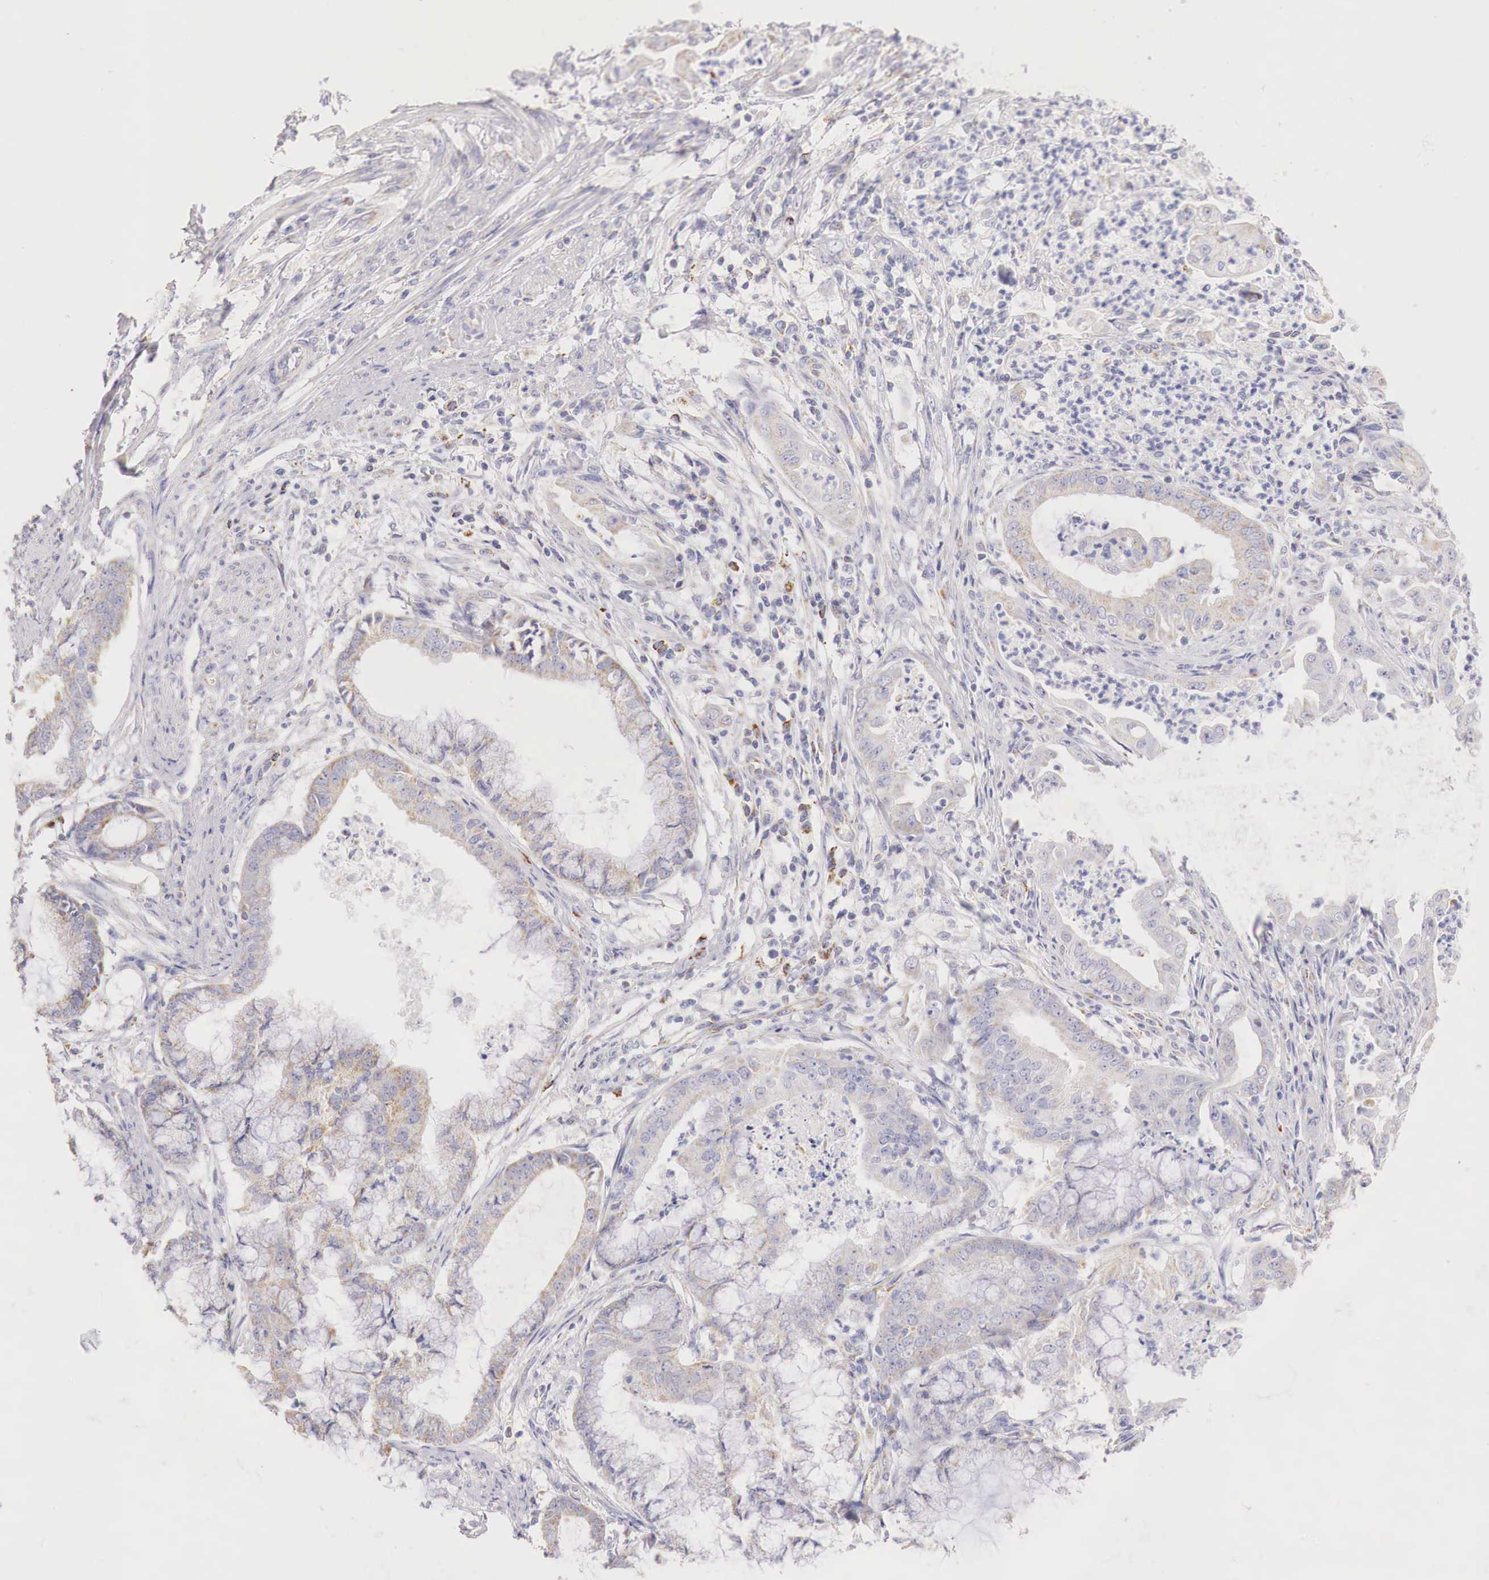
{"staining": {"intensity": "weak", "quantity": "25%-75%", "location": "cytoplasmic/membranous"}, "tissue": "endometrial cancer", "cell_type": "Tumor cells", "image_type": "cancer", "snomed": [{"axis": "morphology", "description": "Adenocarcinoma, NOS"}, {"axis": "topography", "description": "Endometrium"}], "caption": "Tumor cells display weak cytoplasmic/membranous staining in approximately 25%-75% of cells in endometrial cancer (adenocarcinoma).", "gene": "IDH3G", "patient": {"sex": "female", "age": 63}}